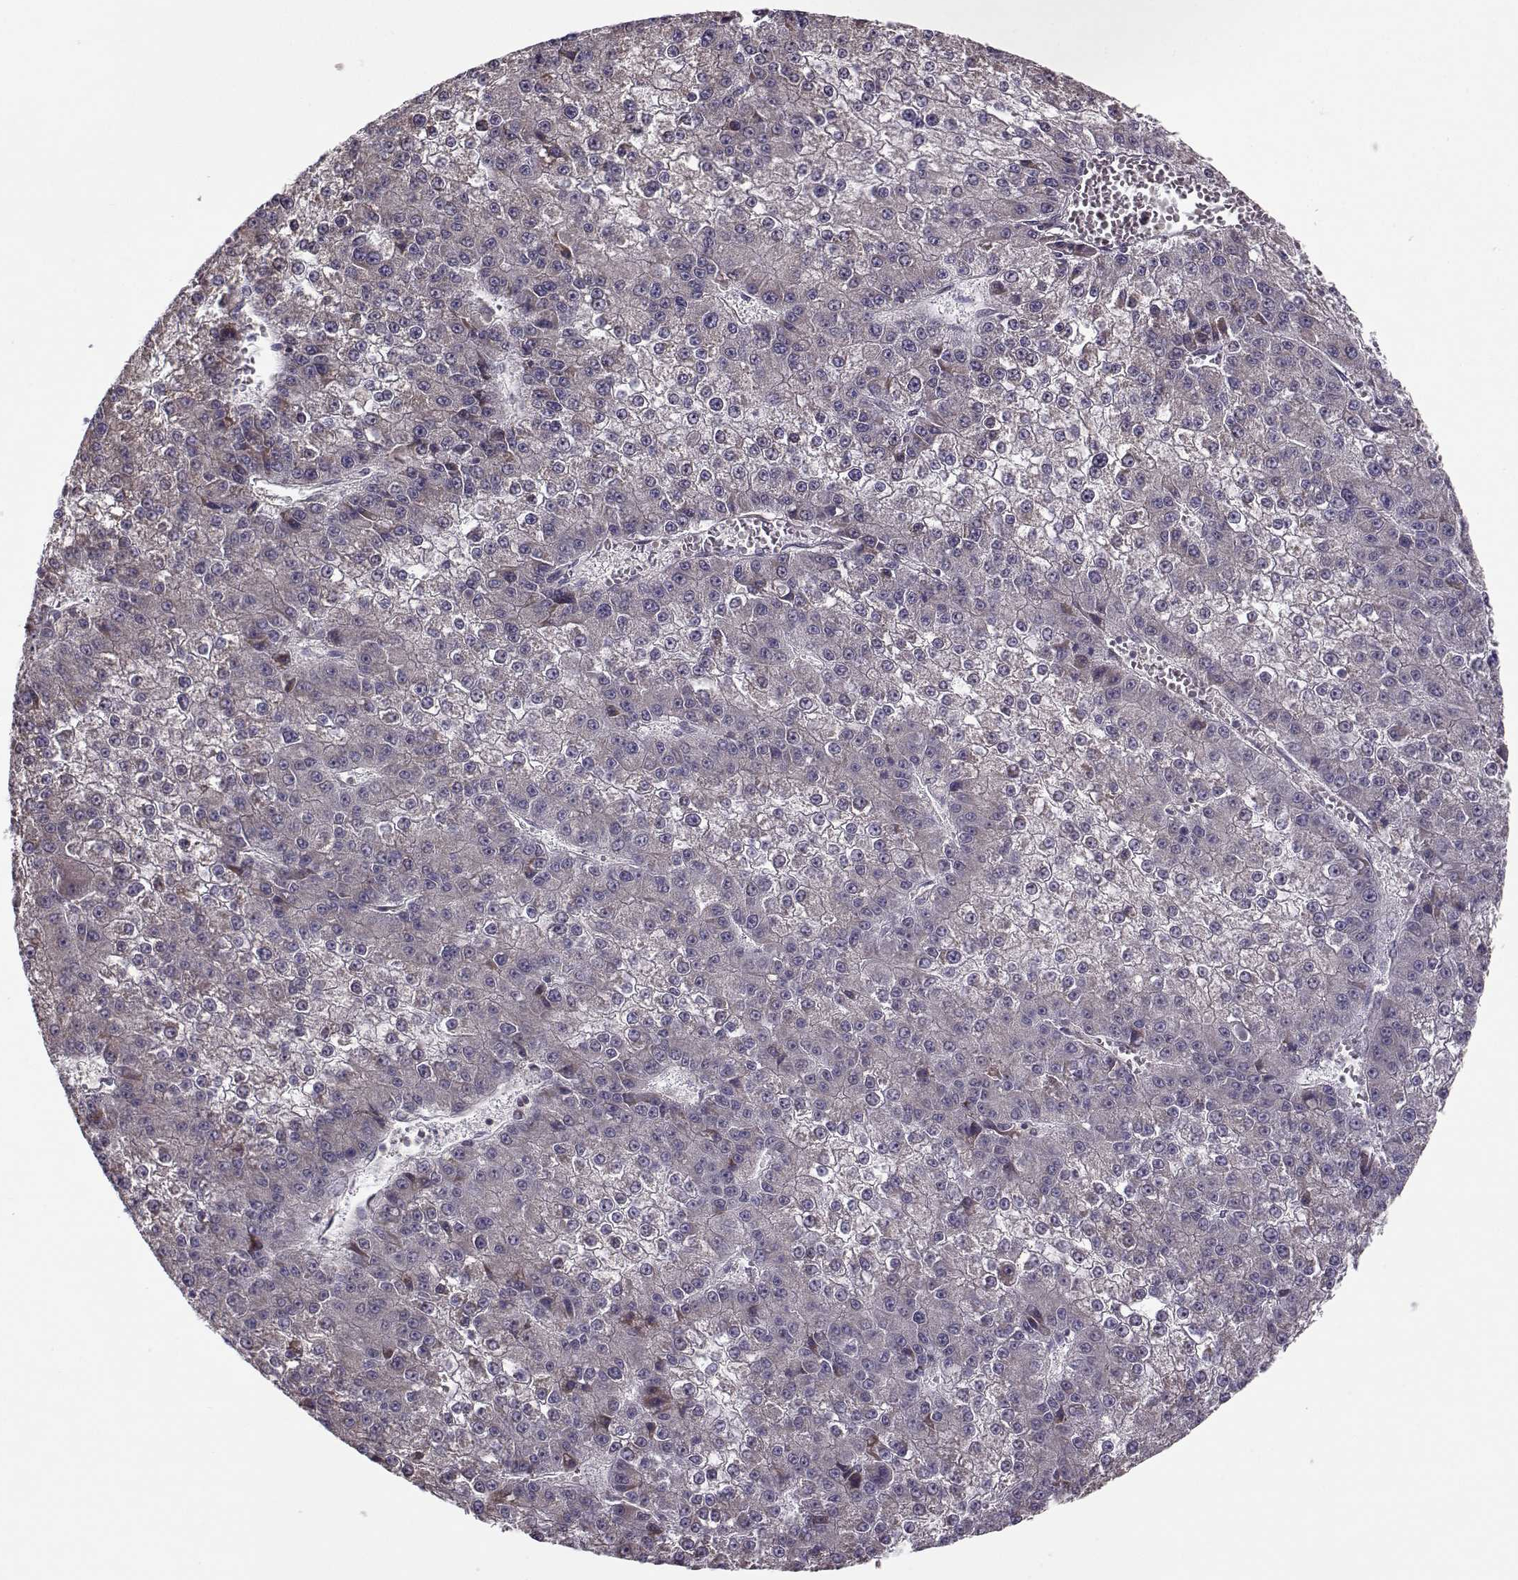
{"staining": {"intensity": "negative", "quantity": "none", "location": "none"}, "tissue": "liver cancer", "cell_type": "Tumor cells", "image_type": "cancer", "snomed": [{"axis": "morphology", "description": "Carcinoma, Hepatocellular, NOS"}, {"axis": "topography", "description": "Liver"}], "caption": "A histopathology image of human liver cancer (hepatocellular carcinoma) is negative for staining in tumor cells. (Brightfield microscopy of DAB (3,3'-diaminobenzidine) immunohistochemistry at high magnification).", "gene": "ENTPD8", "patient": {"sex": "female", "age": 73}}